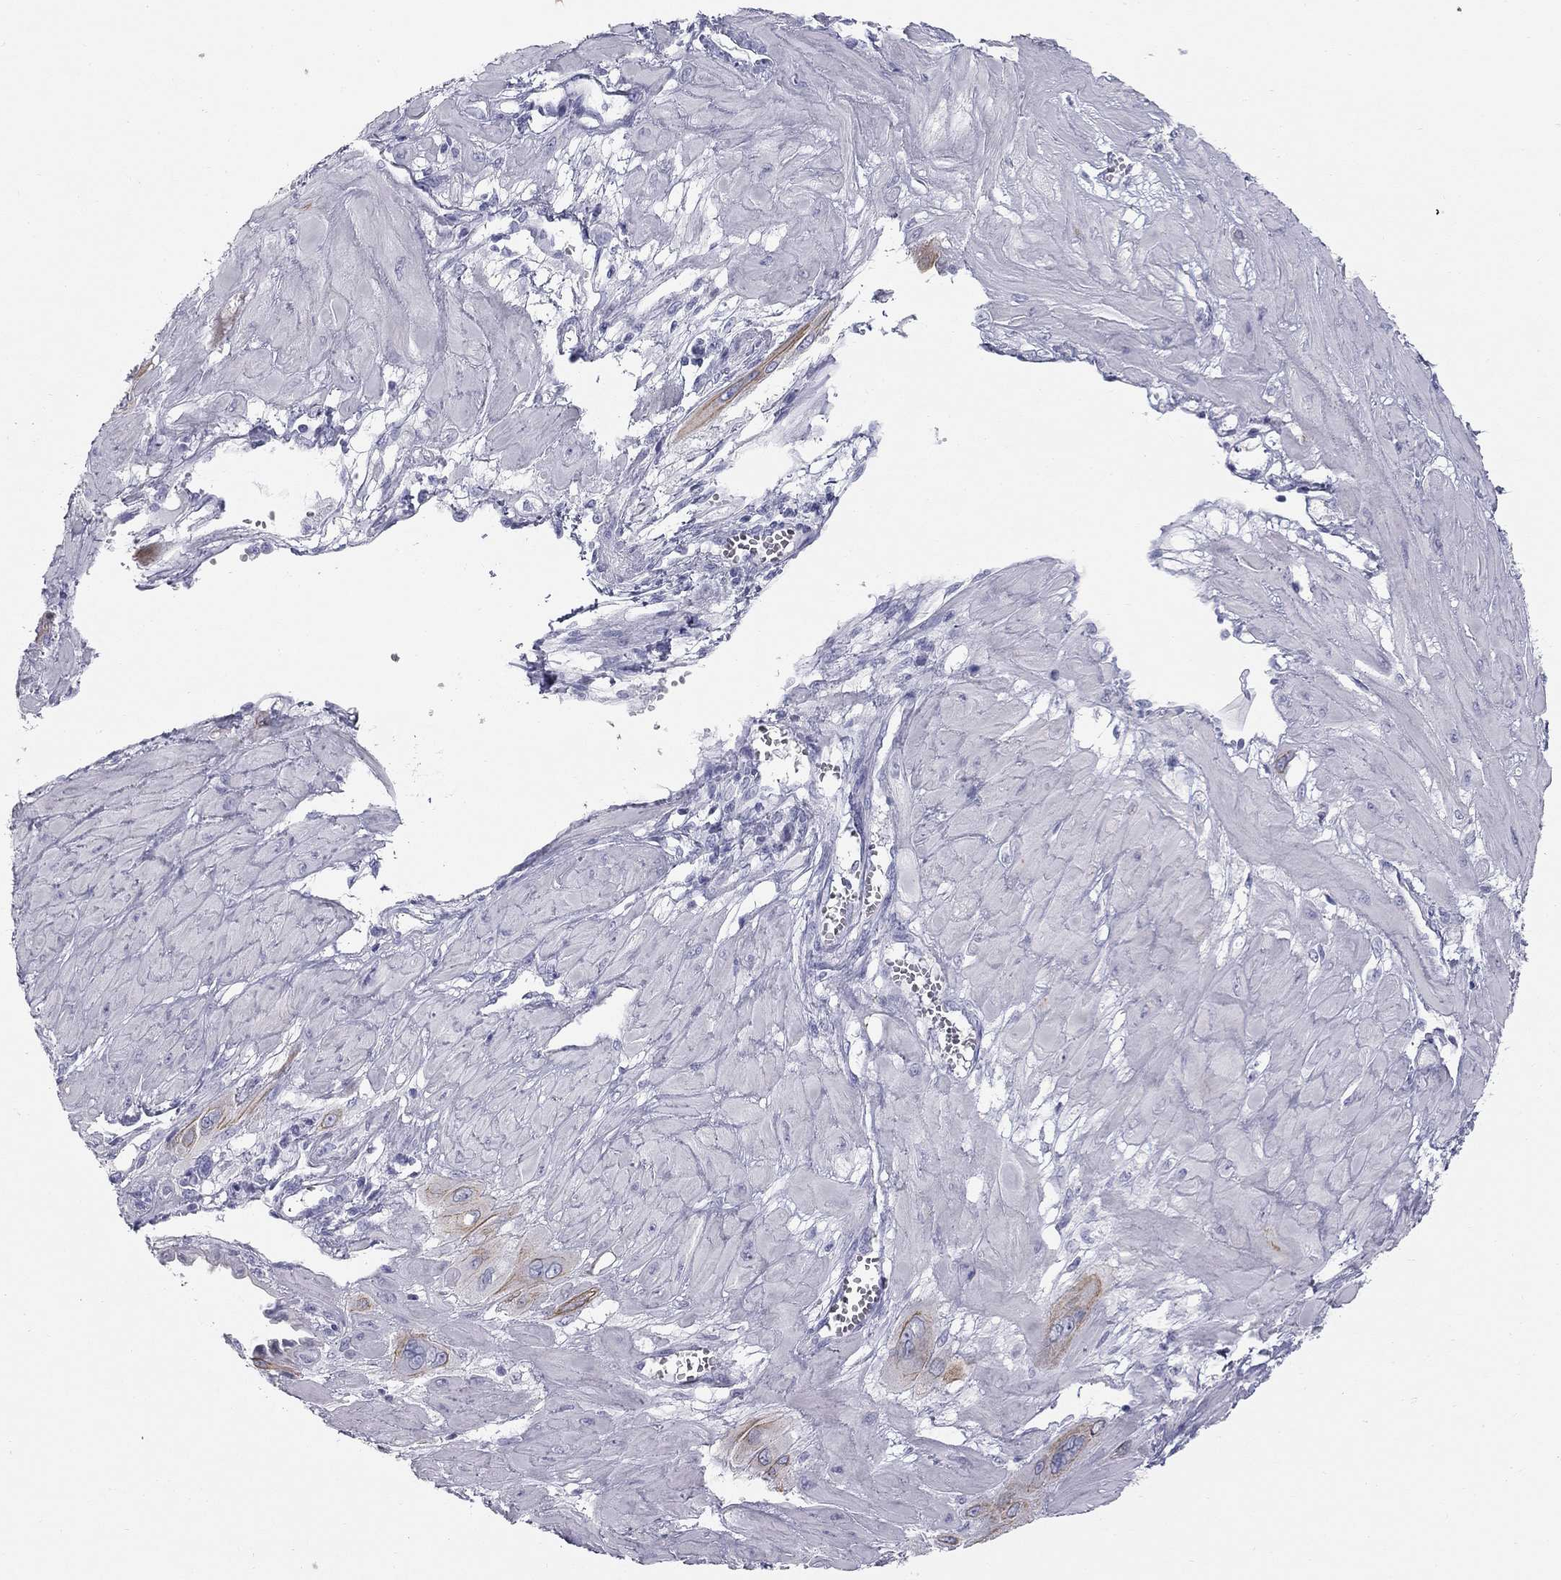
{"staining": {"intensity": "negative", "quantity": "none", "location": "none"}, "tissue": "cervical cancer", "cell_type": "Tumor cells", "image_type": "cancer", "snomed": [{"axis": "morphology", "description": "Squamous cell carcinoma, NOS"}, {"axis": "topography", "description": "Cervix"}], "caption": "This is an immunohistochemistry image of cervical cancer (squamous cell carcinoma). There is no positivity in tumor cells.", "gene": "SULT2B1", "patient": {"sex": "female", "age": 34}}